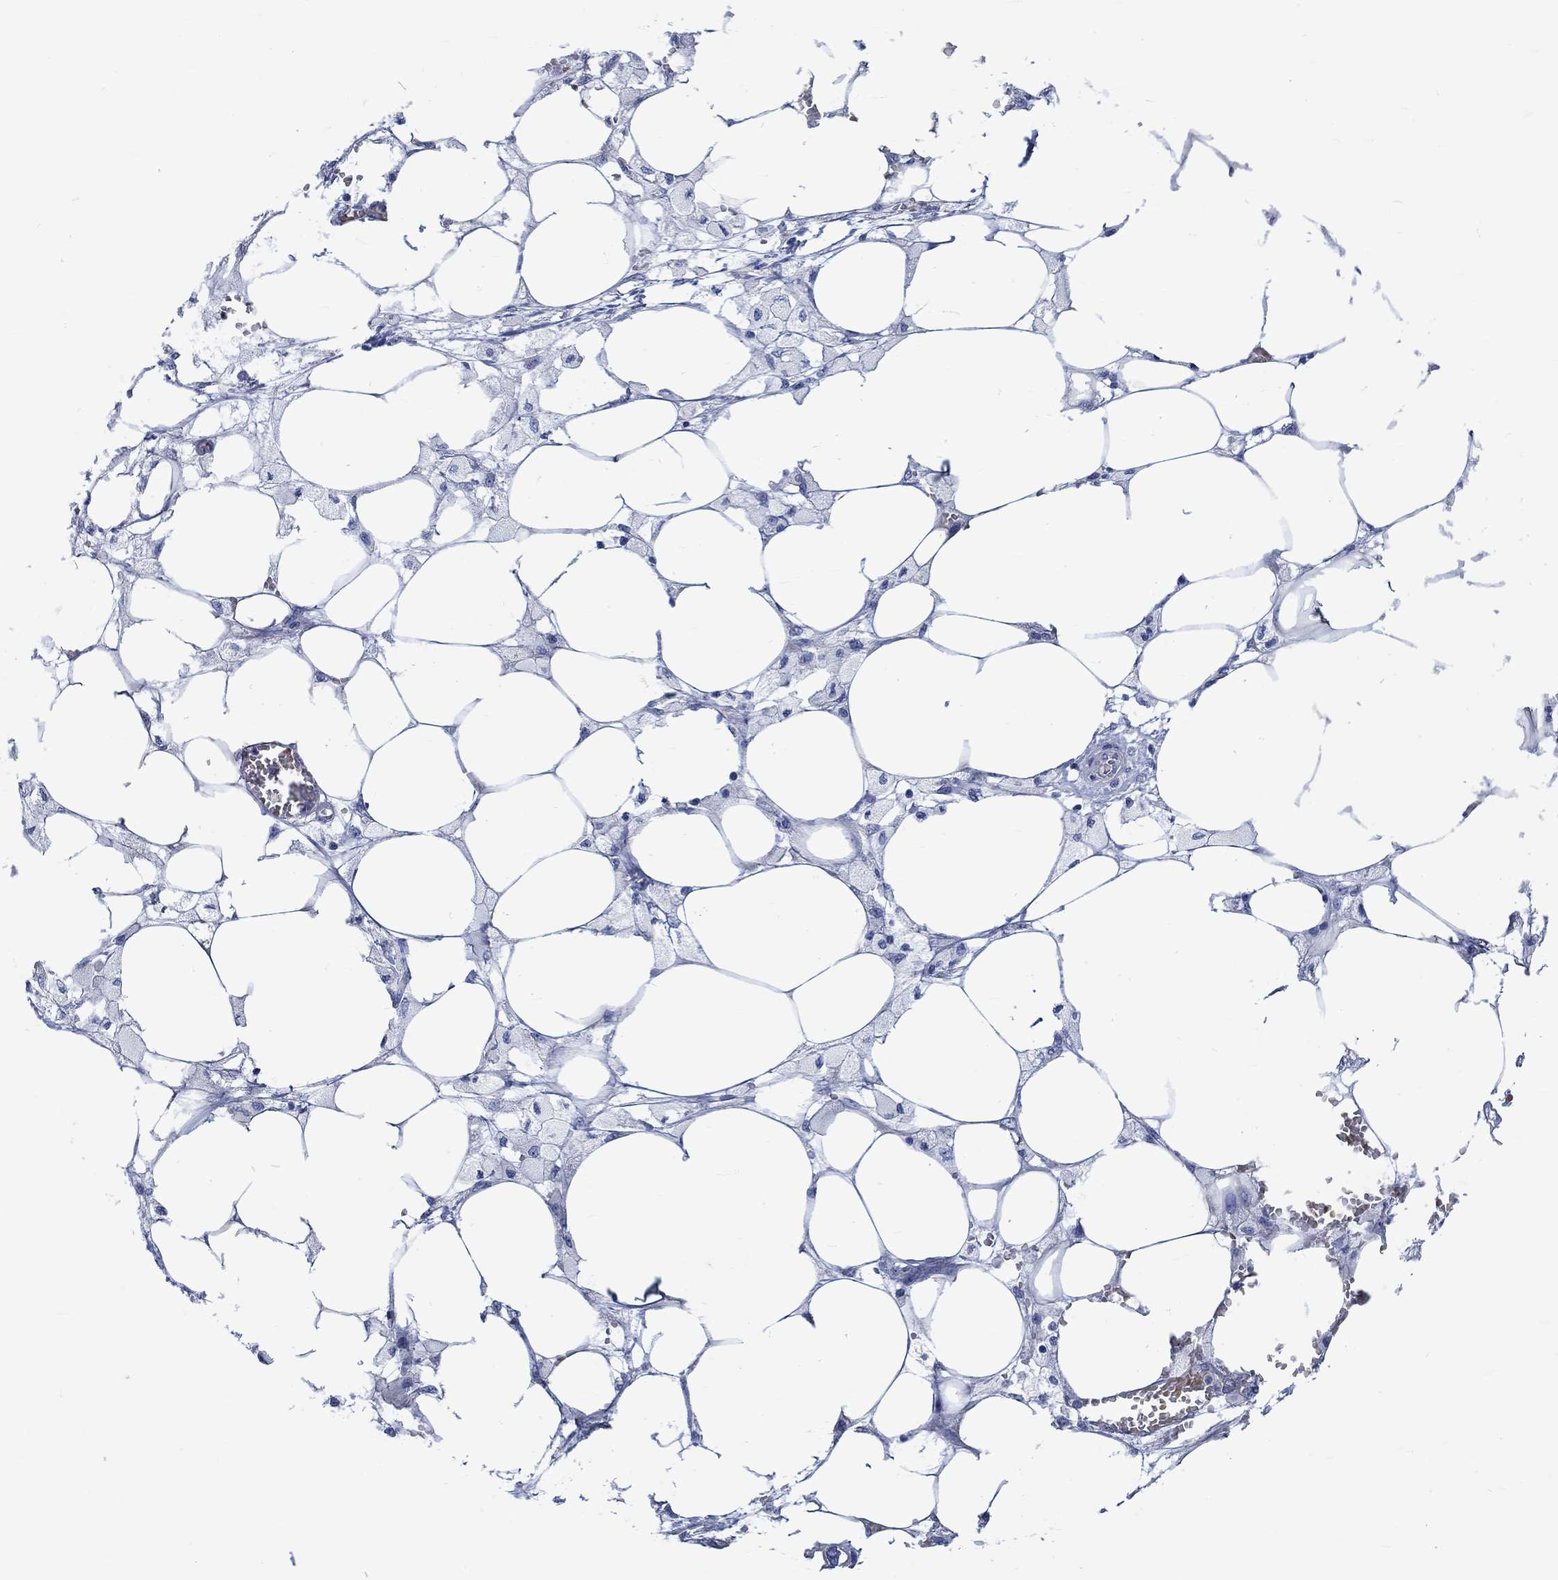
{"staining": {"intensity": "negative", "quantity": "none", "location": "none"}, "tissue": "endometrial cancer", "cell_type": "Tumor cells", "image_type": "cancer", "snomed": [{"axis": "morphology", "description": "Adenocarcinoma, NOS"}, {"axis": "morphology", "description": "Adenocarcinoma, metastatic, NOS"}, {"axis": "topography", "description": "Adipose tissue"}, {"axis": "topography", "description": "Endometrium"}], "caption": "Immunohistochemical staining of human endometrial cancer reveals no significant staining in tumor cells.", "gene": "KCNA1", "patient": {"sex": "female", "age": 67}}